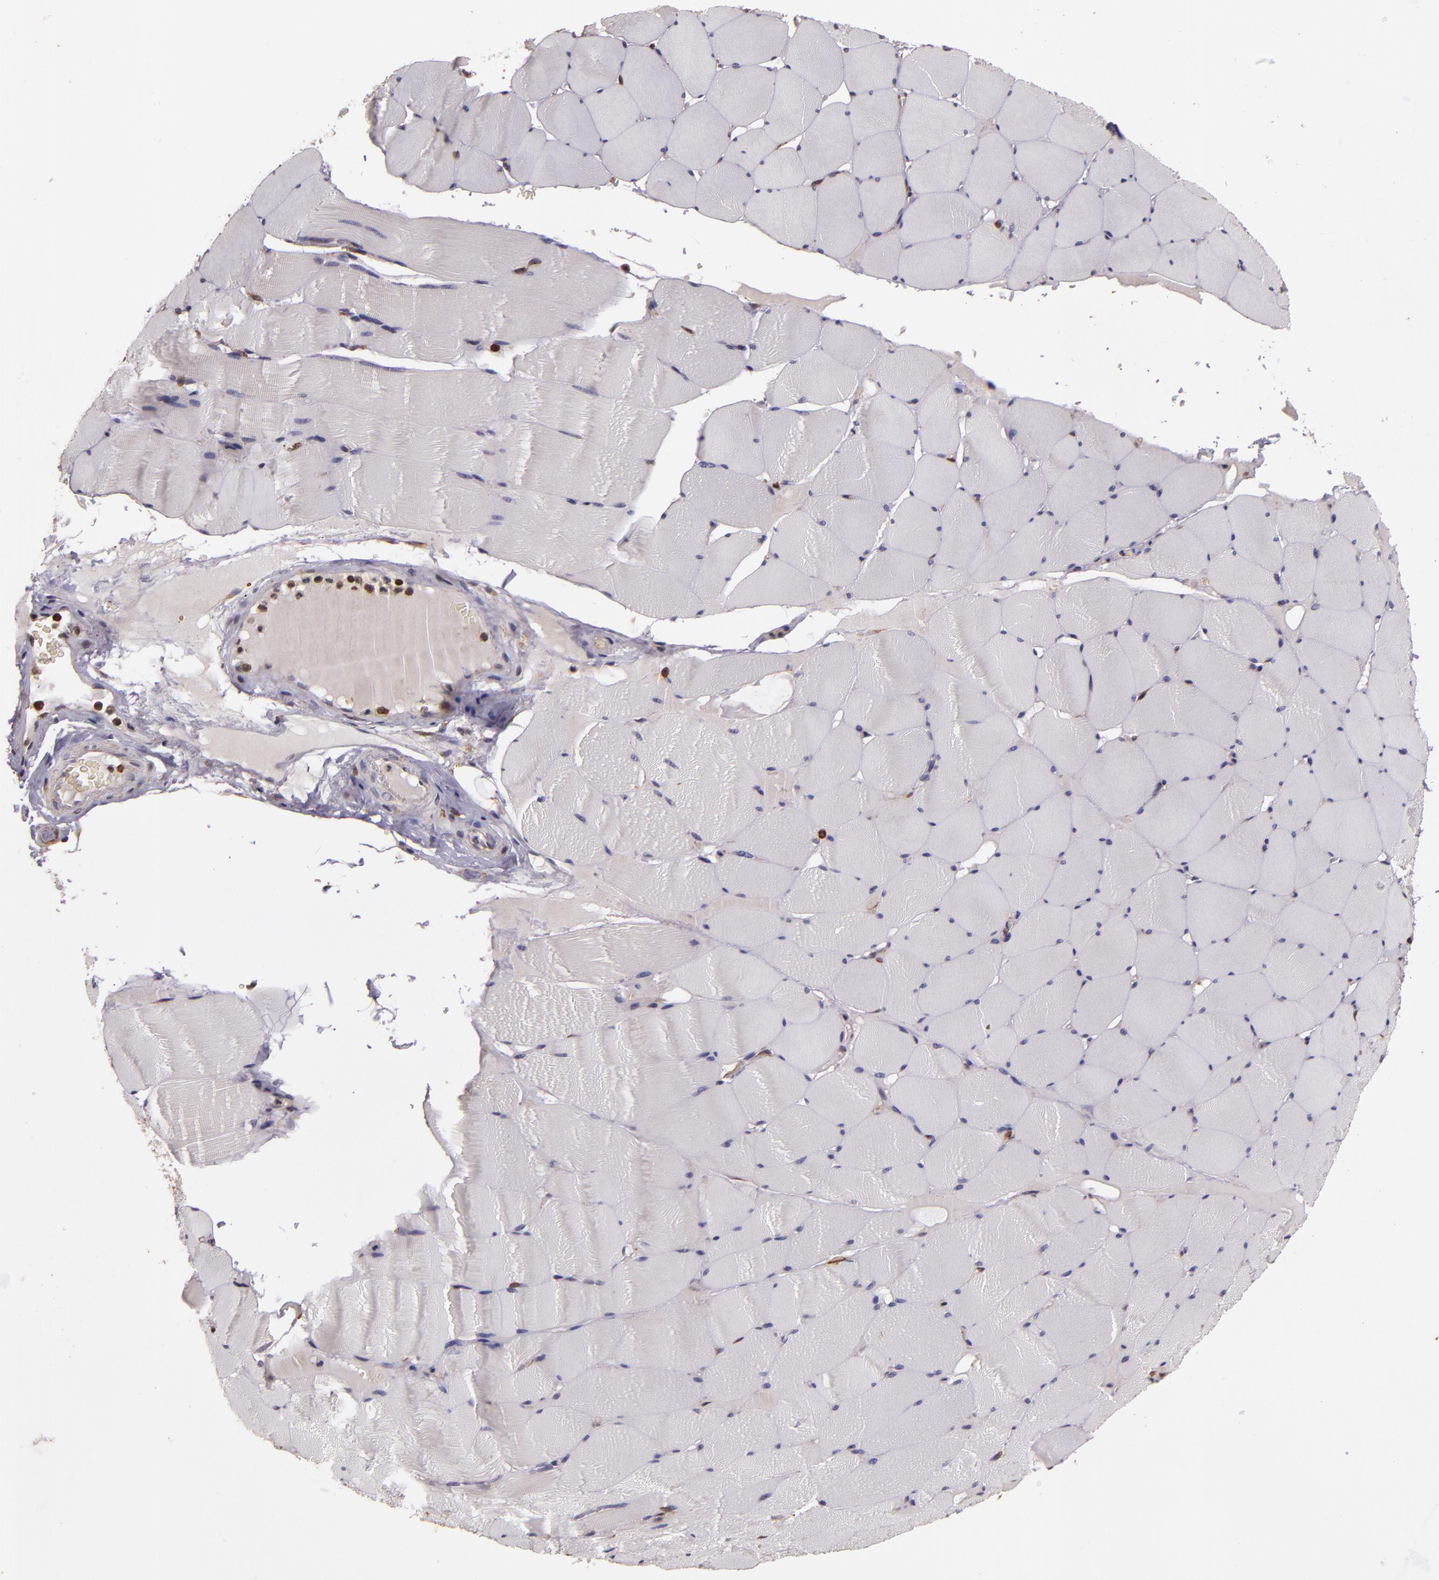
{"staining": {"intensity": "negative", "quantity": "none", "location": "none"}, "tissue": "skeletal muscle", "cell_type": "Myocytes", "image_type": "normal", "snomed": [{"axis": "morphology", "description": "Normal tissue, NOS"}, {"axis": "topography", "description": "Skeletal muscle"}], "caption": "This micrograph is of normal skeletal muscle stained with IHC to label a protein in brown with the nuclei are counter-stained blue. There is no expression in myocytes.", "gene": "SLC9A3R1", "patient": {"sex": "male", "age": 62}}